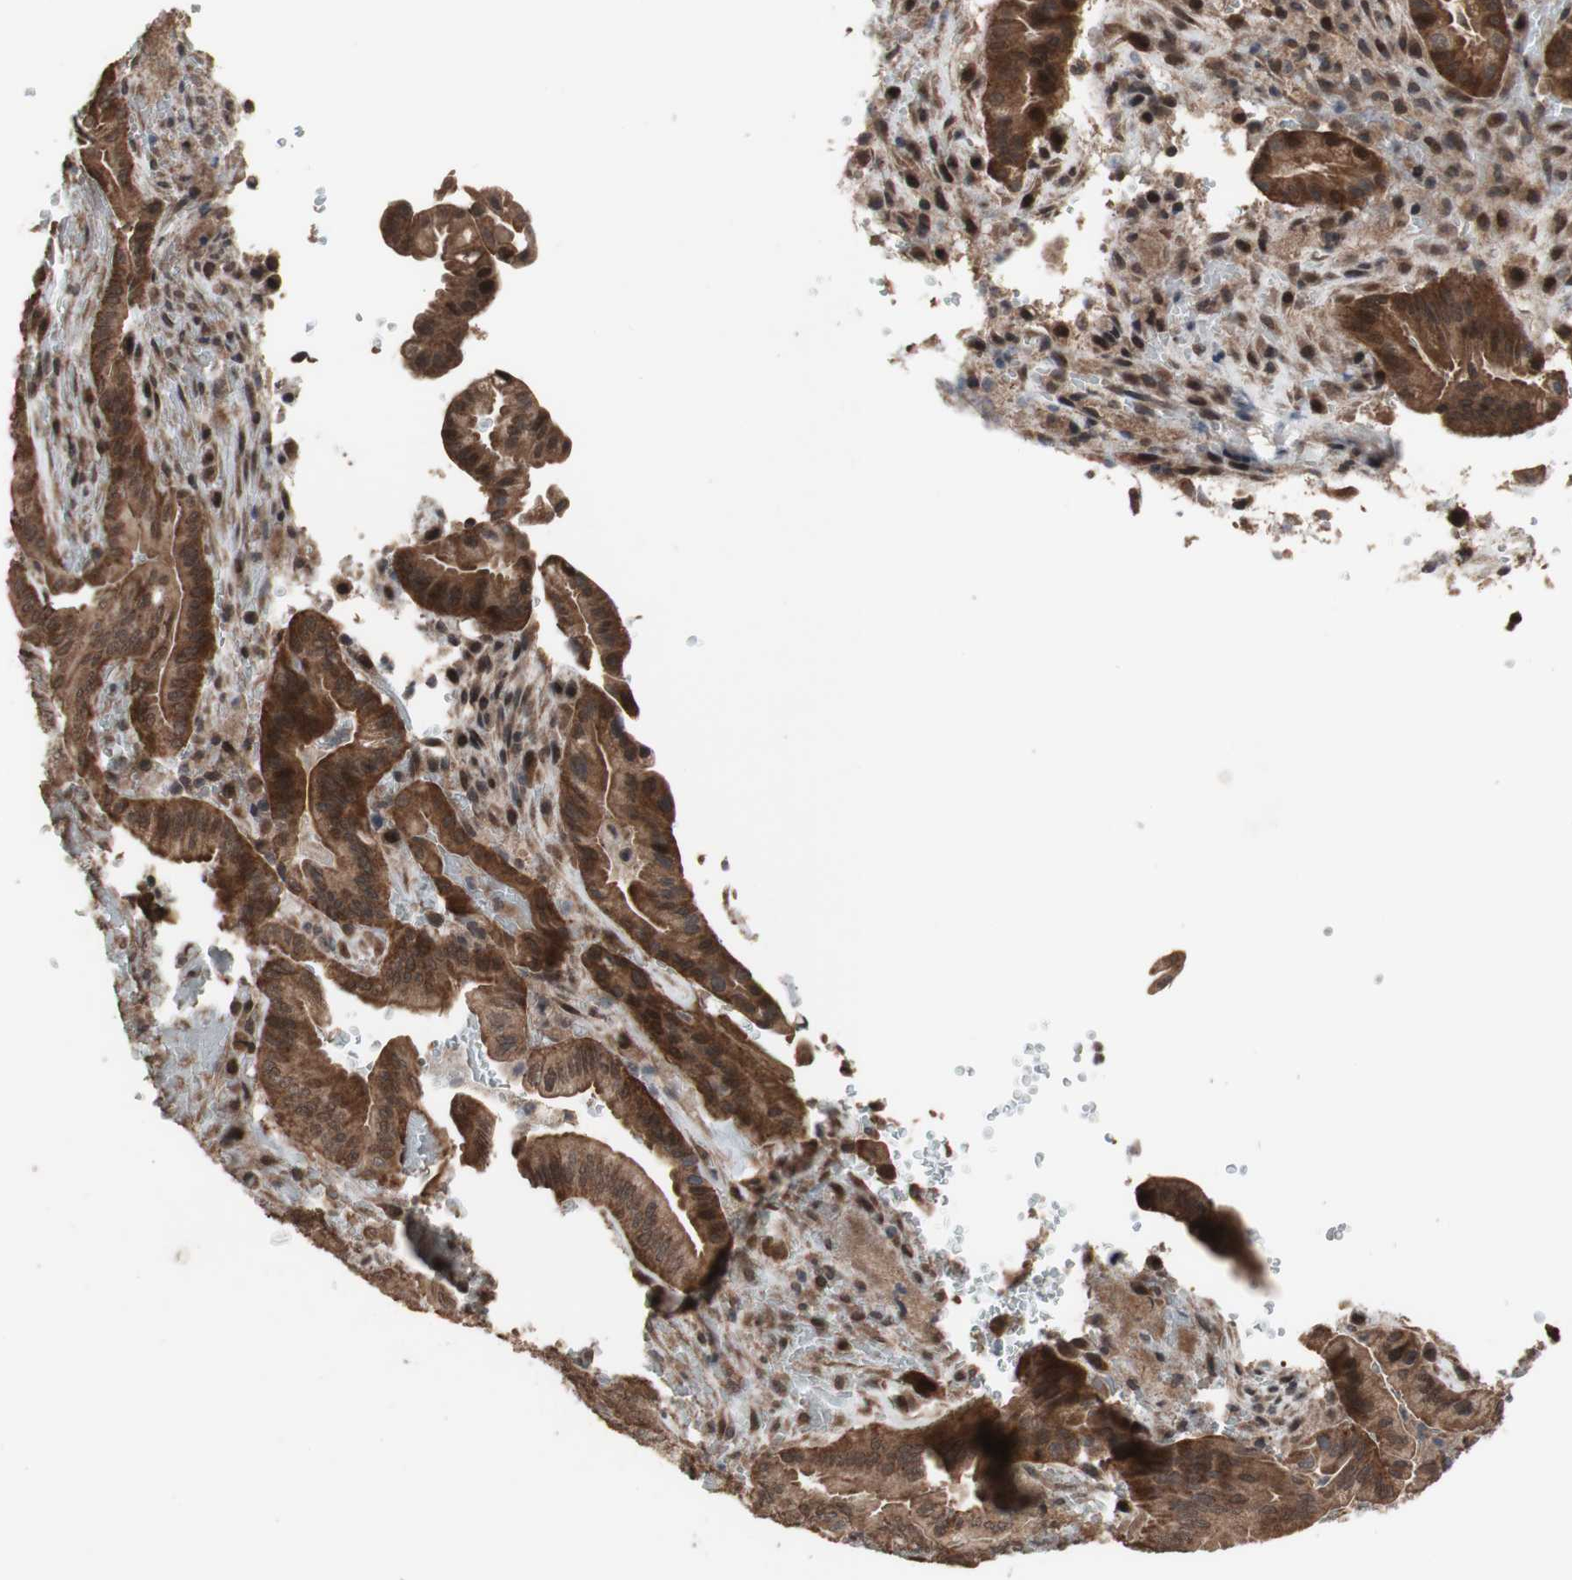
{"staining": {"intensity": "strong", "quantity": ">75%", "location": "cytoplasmic/membranous,nuclear"}, "tissue": "liver cancer", "cell_type": "Tumor cells", "image_type": "cancer", "snomed": [{"axis": "morphology", "description": "Cholangiocarcinoma"}, {"axis": "topography", "description": "Liver"}], "caption": "Immunohistochemical staining of human liver cancer (cholangiocarcinoma) reveals high levels of strong cytoplasmic/membranous and nuclear positivity in about >75% of tumor cells.", "gene": "KANSL1", "patient": {"sex": "female", "age": 68}}